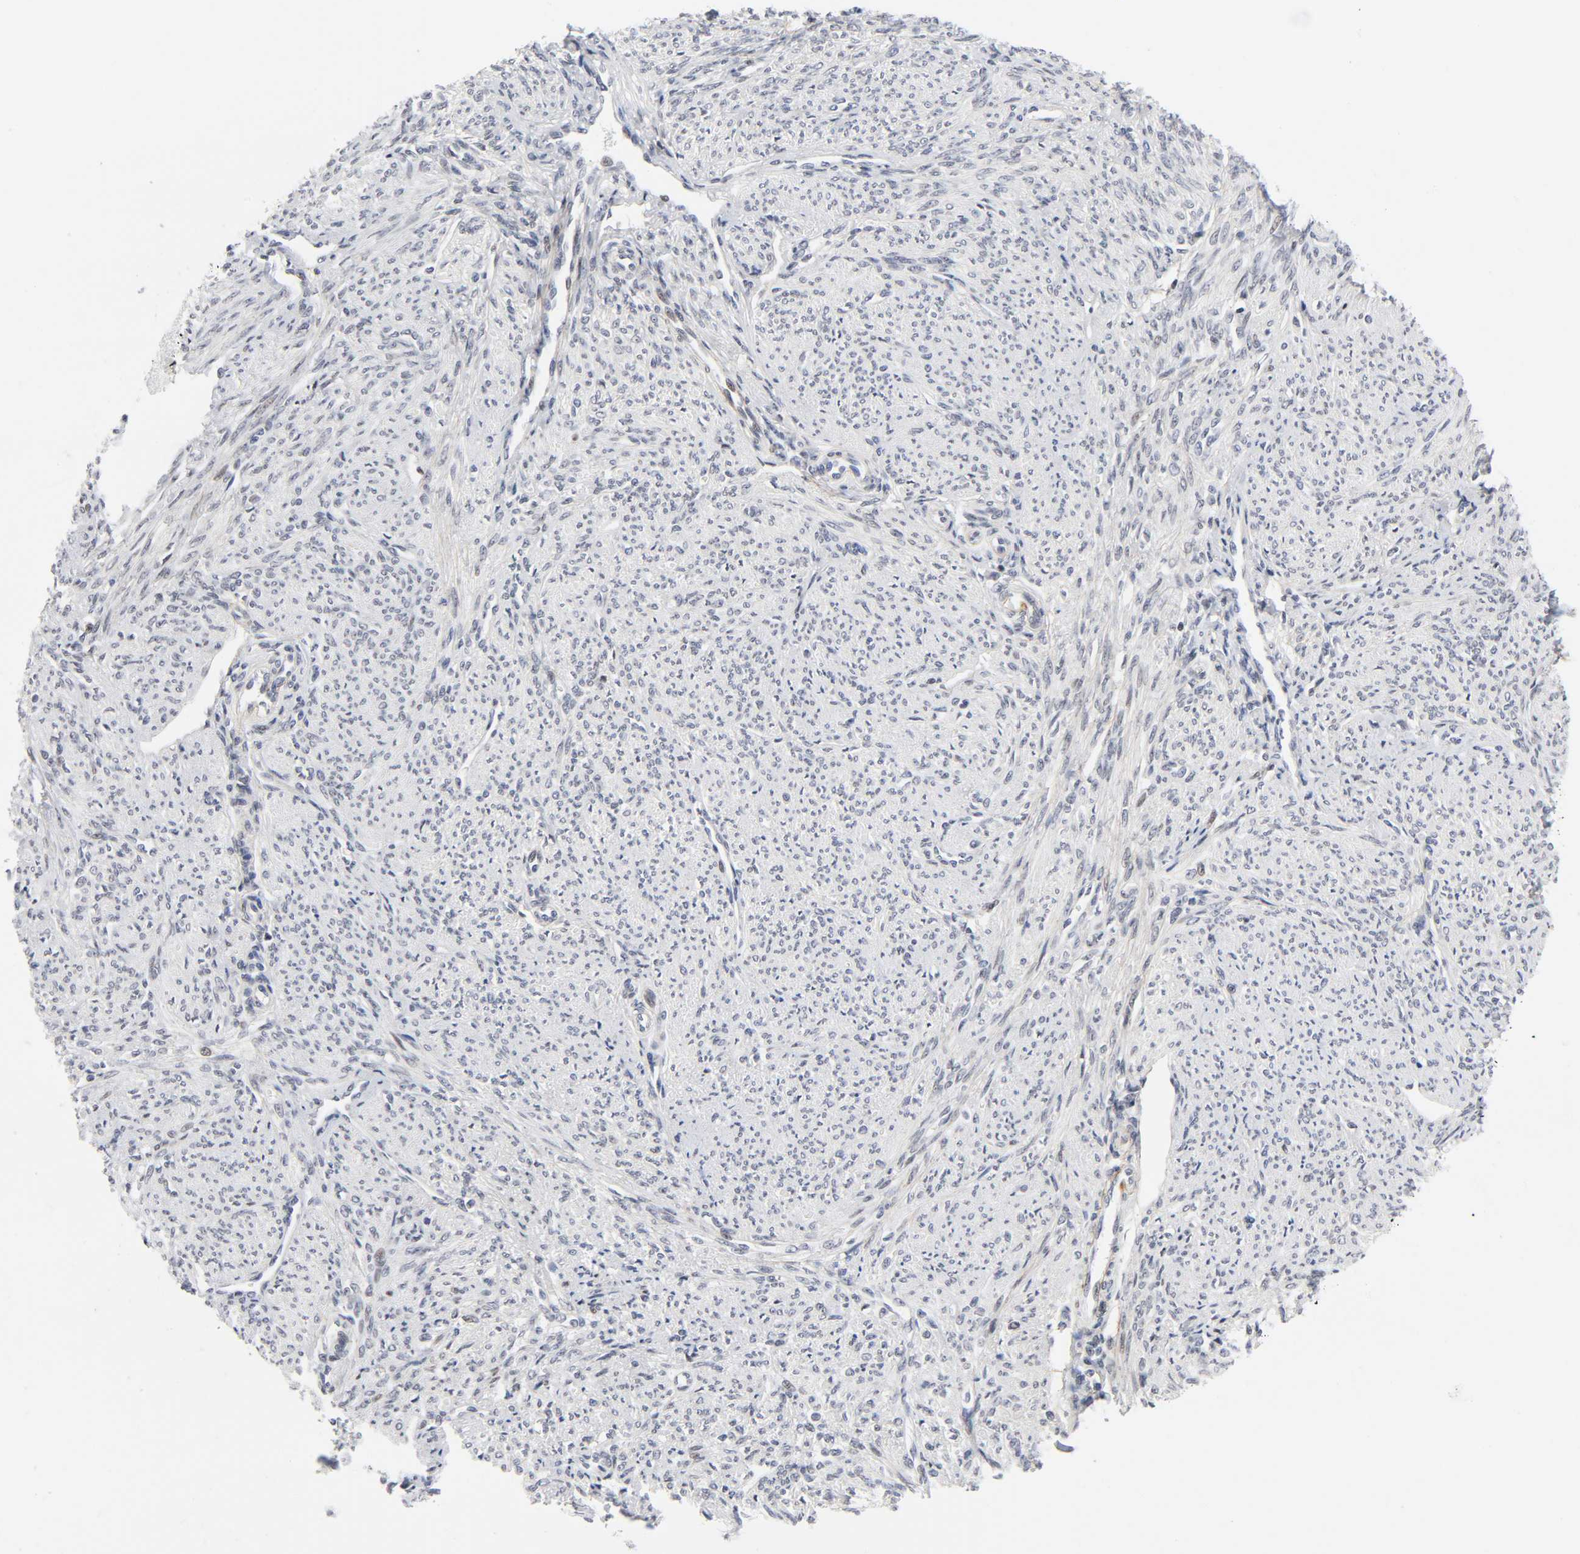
{"staining": {"intensity": "moderate", "quantity": "25%-75%", "location": "nuclear"}, "tissue": "smooth muscle", "cell_type": "Smooth muscle cells", "image_type": "normal", "snomed": [{"axis": "morphology", "description": "Normal tissue, NOS"}, {"axis": "topography", "description": "Smooth muscle"}], "caption": "Immunohistochemistry staining of unremarkable smooth muscle, which reveals medium levels of moderate nuclear expression in approximately 25%-75% of smooth muscle cells indicating moderate nuclear protein positivity. The staining was performed using DAB (brown) for protein detection and nuclei were counterstained in hematoxylin (blue).", "gene": "DIDO1", "patient": {"sex": "female", "age": 65}}